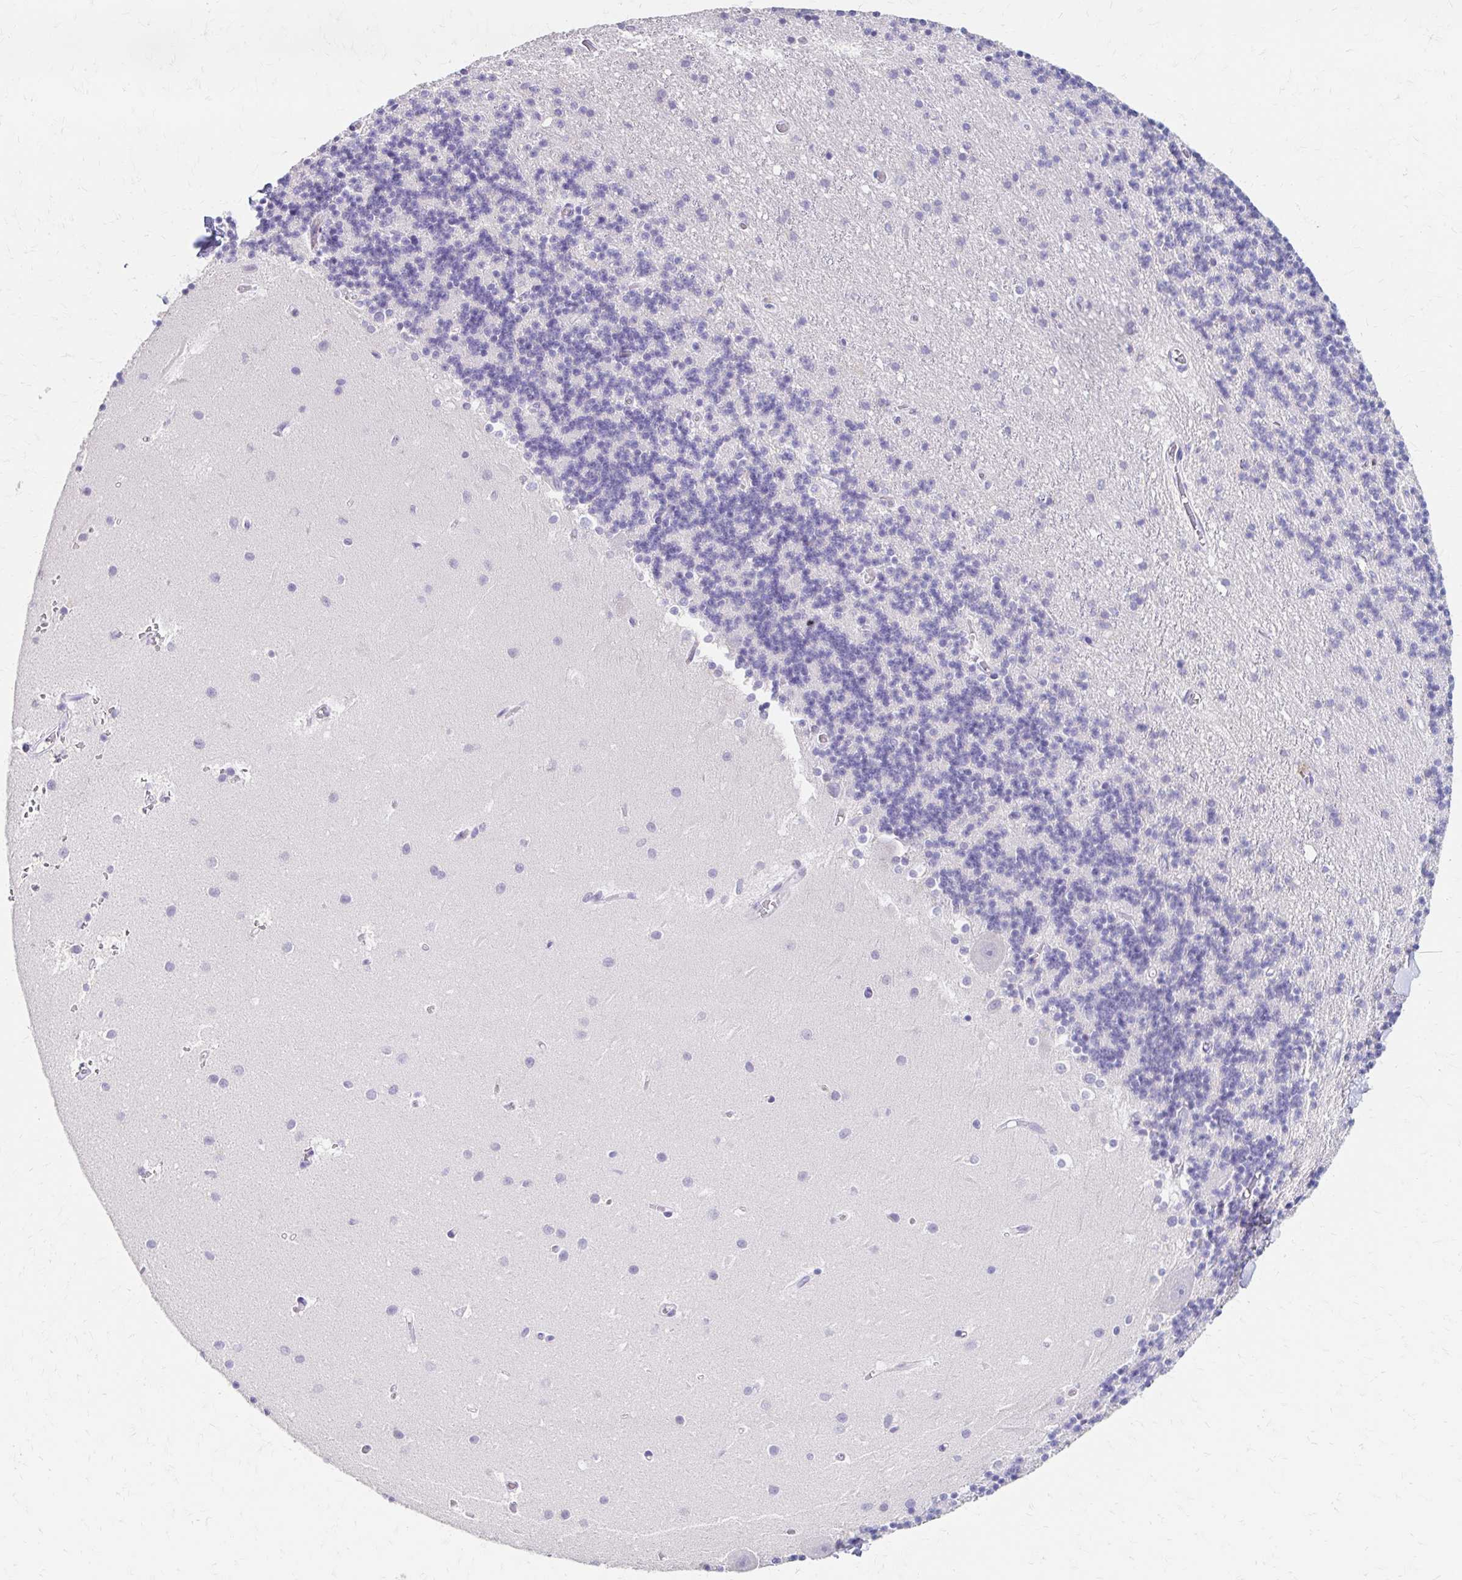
{"staining": {"intensity": "negative", "quantity": "none", "location": "none"}, "tissue": "cerebellum", "cell_type": "Cells in granular layer", "image_type": "normal", "snomed": [{"axis": "morphology", "description": "Normal tissue, NOS"}, {"axis": "topography", "description": "Cerebellum"}], "caption": "IHC of normal cerebellum shows no expression in cells in granular layer.", "gene": "AZGP1", "patient": {"sex": "male", "age": 54}}